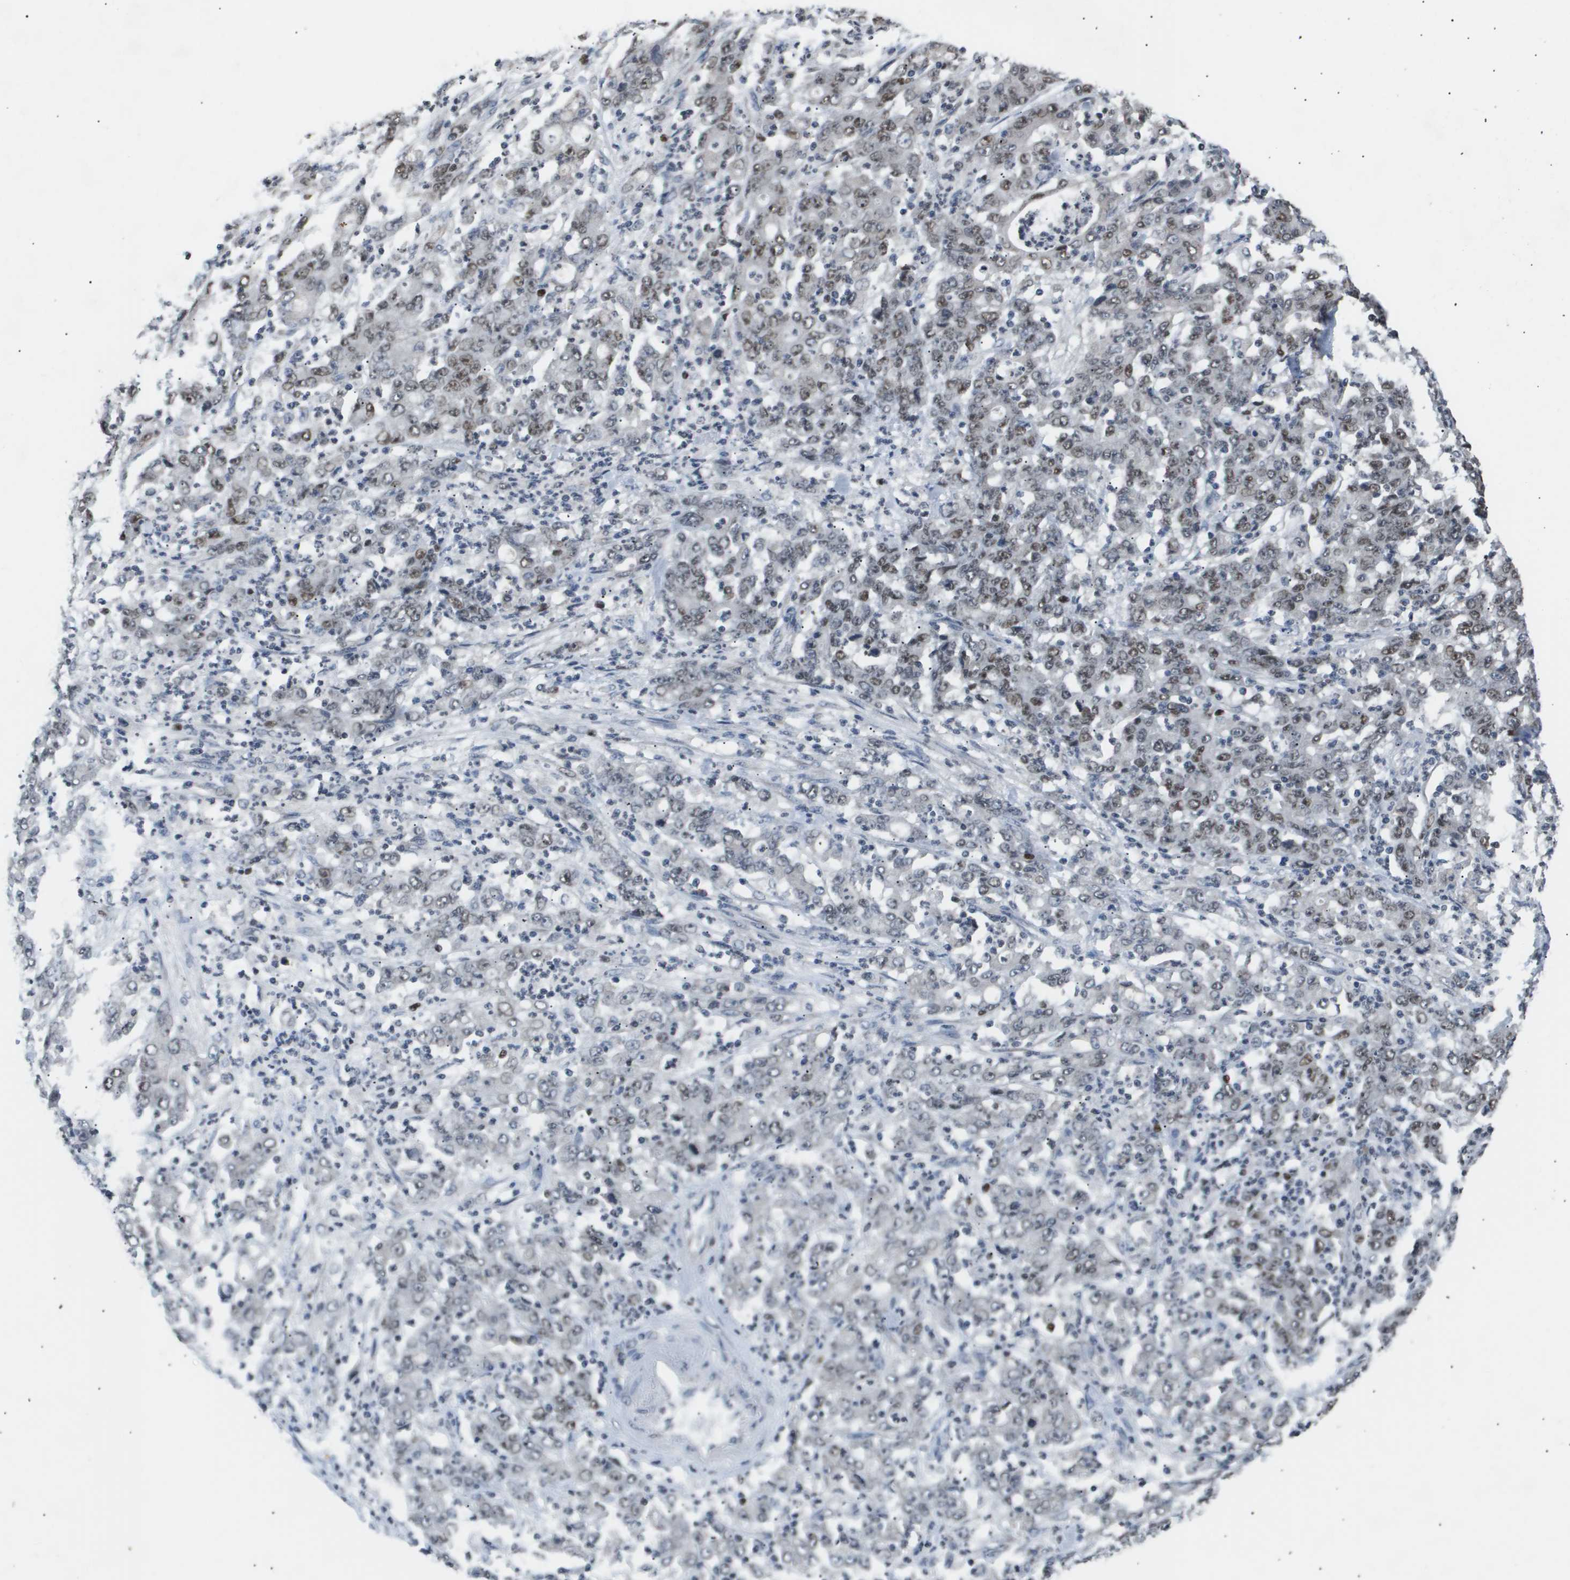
{"staining": {"intensity": "strong", "quantity": "25%-75%", "location": "nuclear"}, "tissue": "stomach cancer", "cell_type": "Tumor cells", "image_type": "cancer", "snomed": [{"axis": "morphology", "description": "Adenocarcinoma, NOS"}, {"axis": "topography", "description": "Stomach, lower"}], "caption": "Adenocarcinoma (stomach) stained with a protein marker displays strong staining in tumor cells.", "gene": "ANAPC2", "patient": {"sex": "female", "age": 71}}